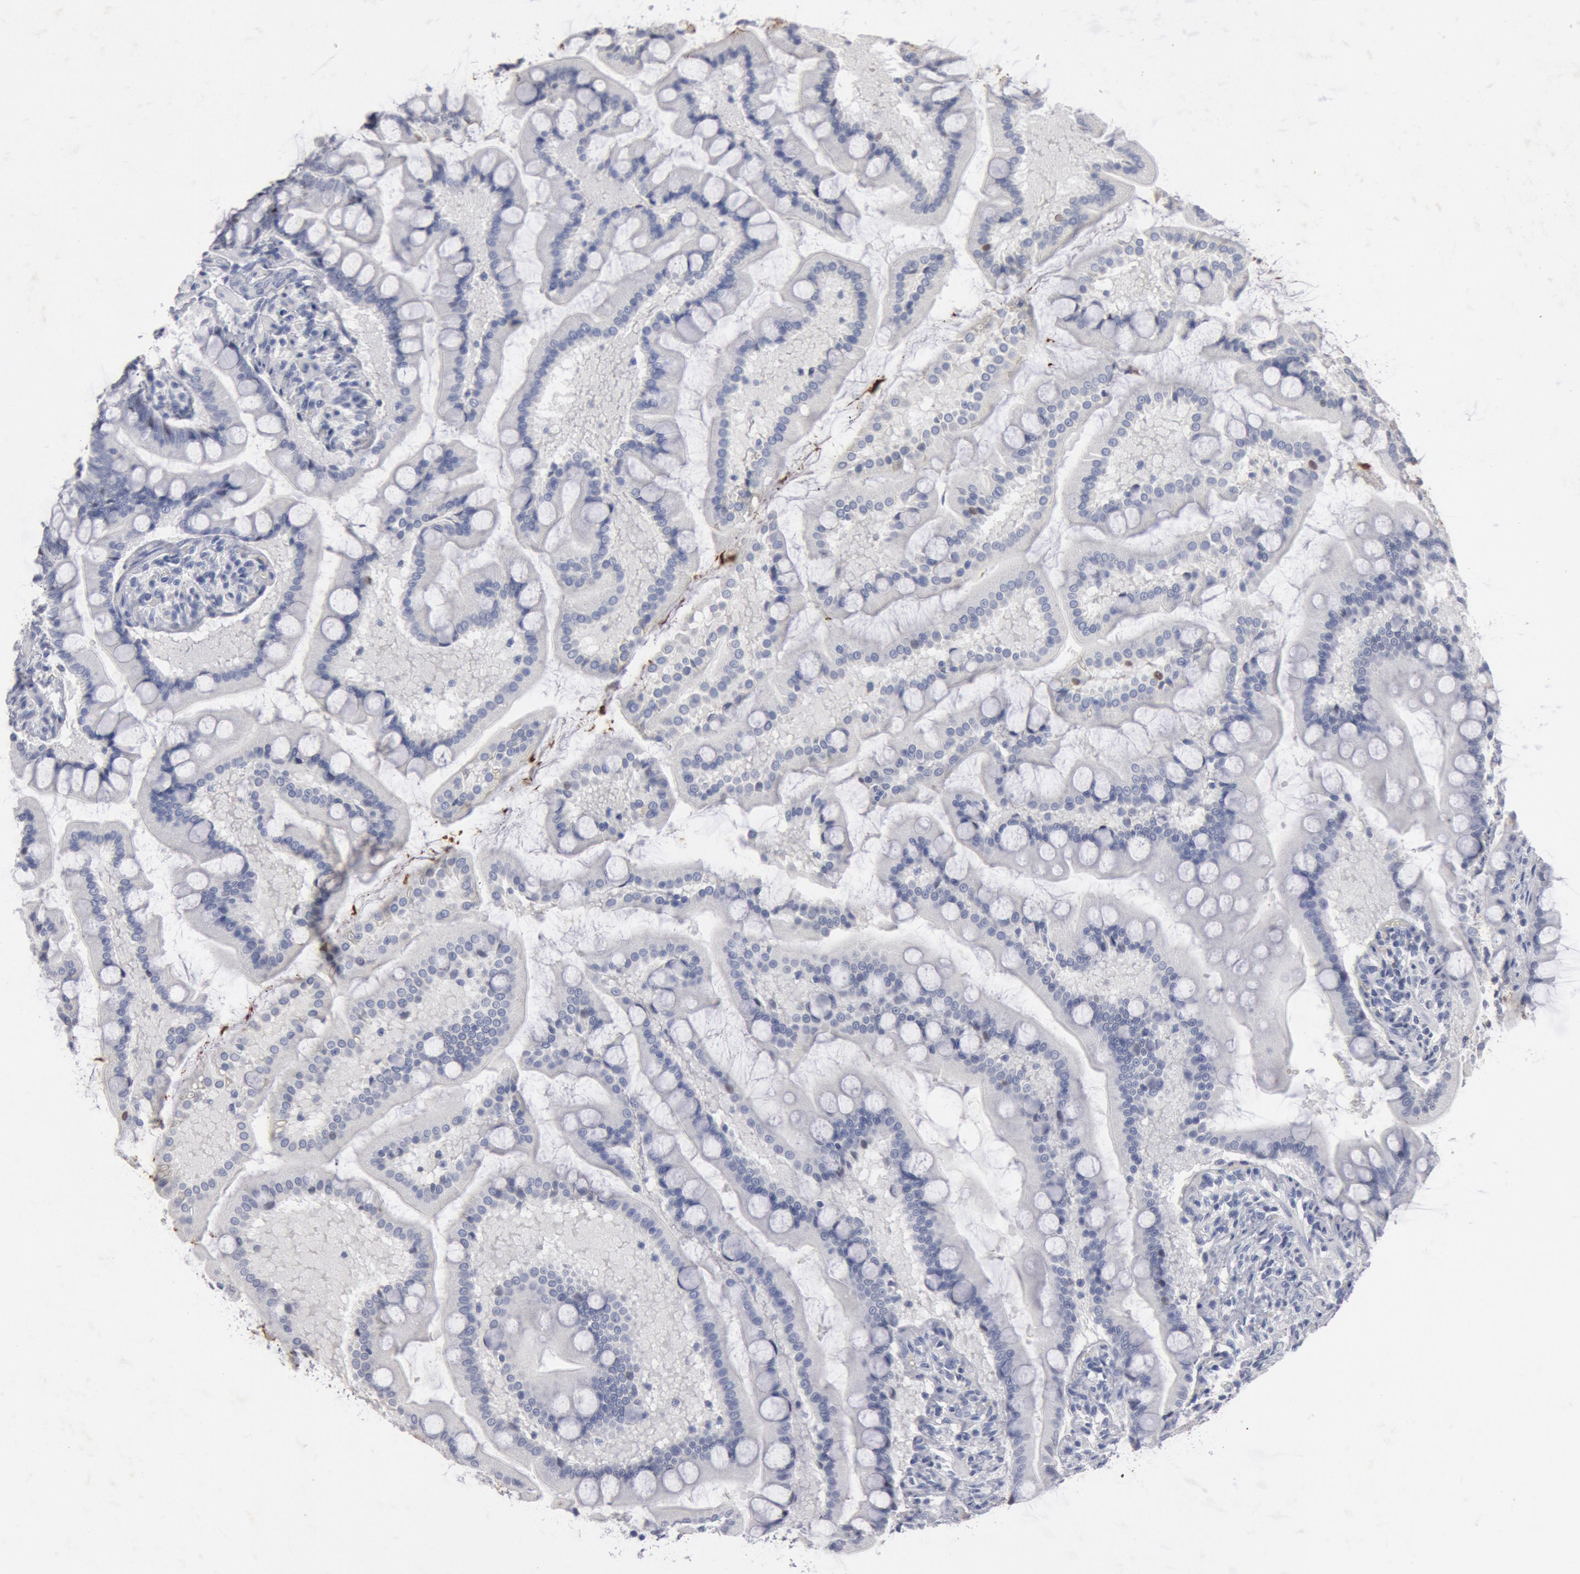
{"staining": {"intensity": "moderate", "quantity": "<25%", "location": "nuclear"}, "tissue": "small intestine", "cell_type": "Glandular cells", "image_type": "normal", "snomed": [{"axis": "morphology", "description": "Normal tissue, NOS"}, {"axis": "topography", "description": "Small intestine"}], "caption": "Moderate nuclear staining is present in about <25% of glandular cells in unremarkable small intestine.", "gene": "FOXA2", "patient": {"sex": "male", "age": 41}}